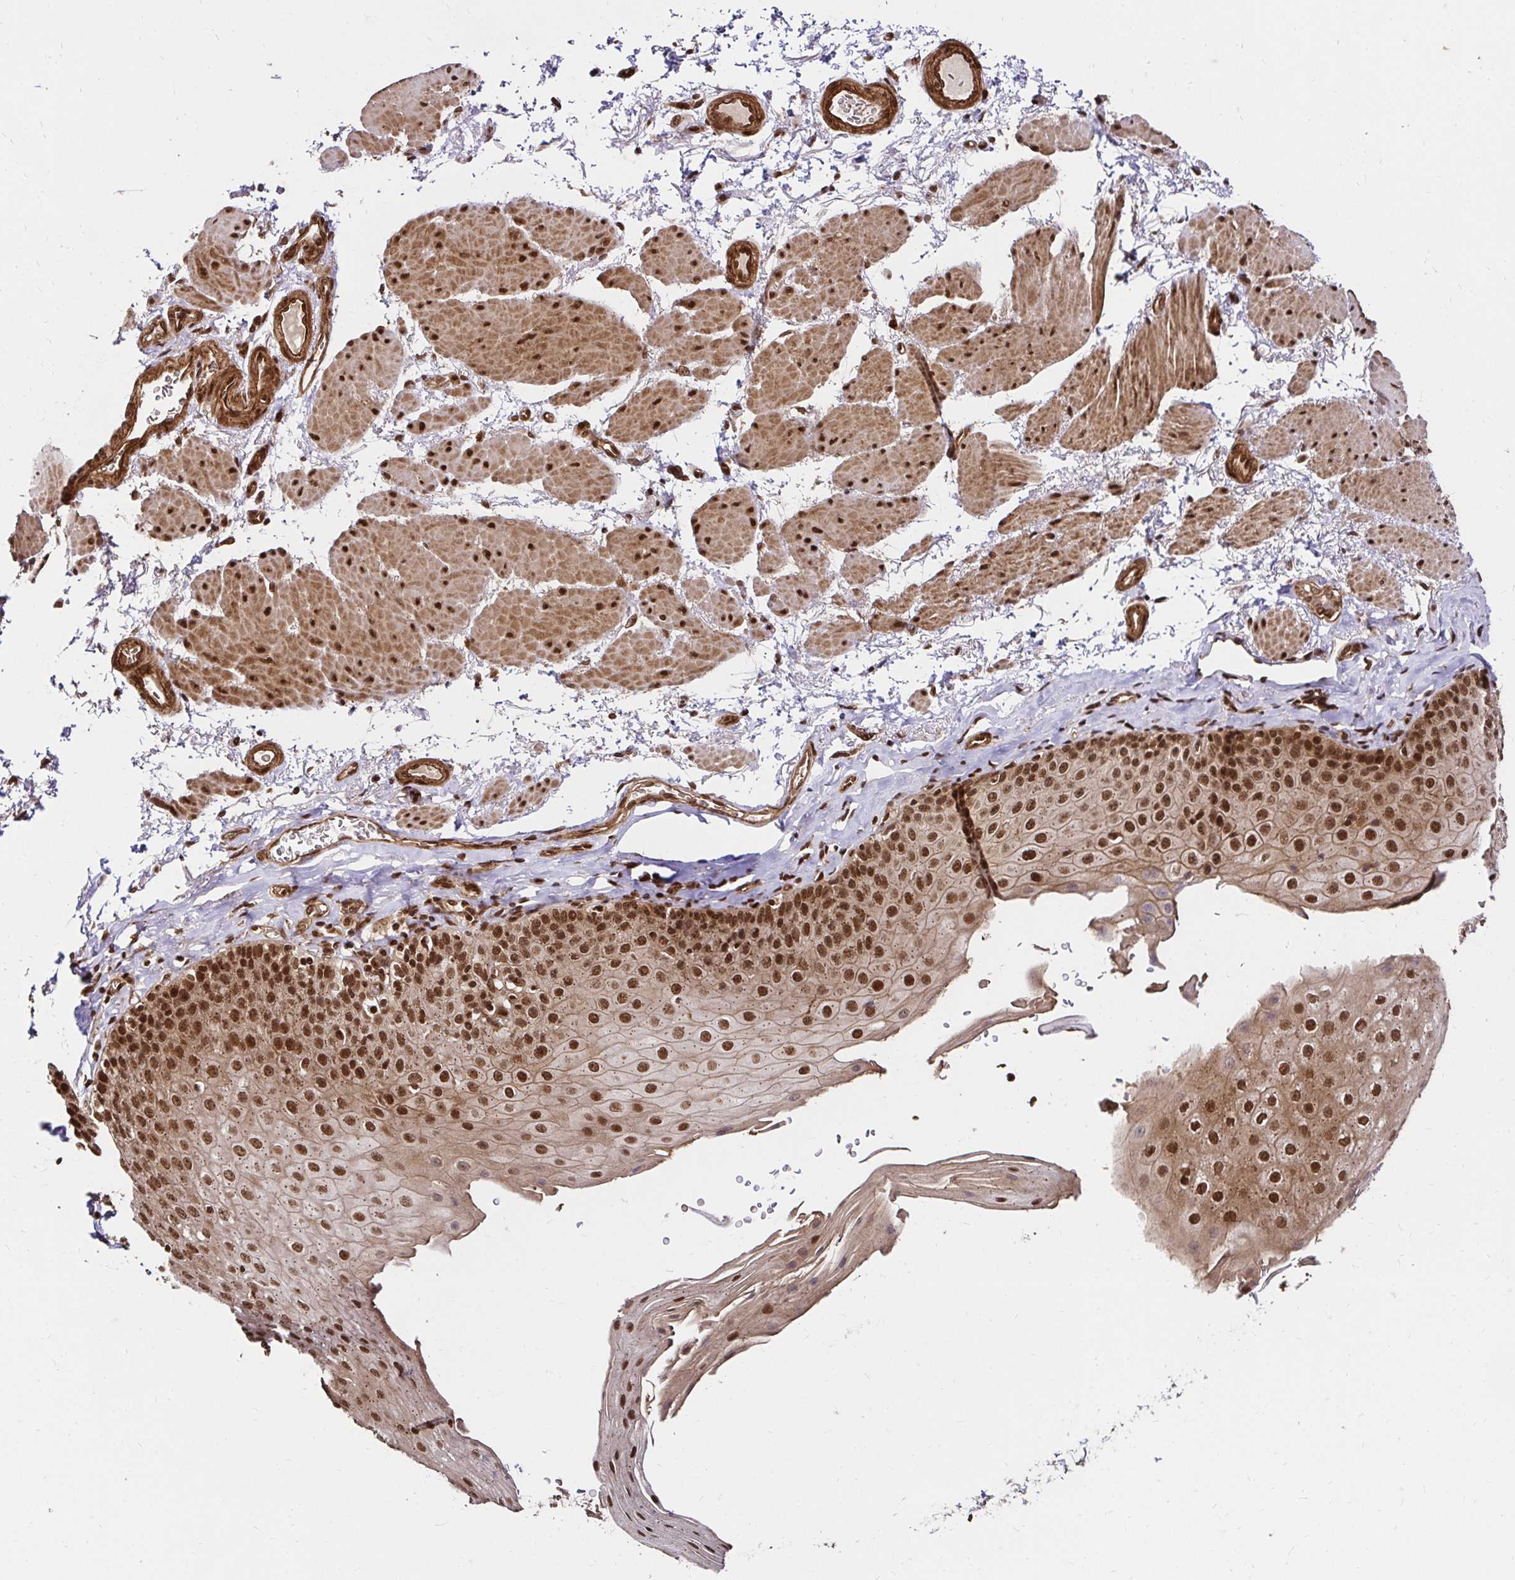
{"staining": {"intensity": "strong", "quantity": ">75%", "location": "cytoplasmic/membranous,nuclear"}, "tissue": "esophagus", "cell_type": "Squamous epithelial cells", "image_type": "normal", "snomed": [{"axis": "morphology", "description": "Normal tissue, NOS"}, {"axis": "topography", "description": "Esophagus"}], "caption": "Protein positivity by immunohistochemistry (IHC) demonstrates strong cytoplasmic/membranous,nuclear expression in about >75% of squamous epithelial cells in unremarkable esophagus.", "gene": "GLYR1", "patient": {"sex": "female", "age": 81}}